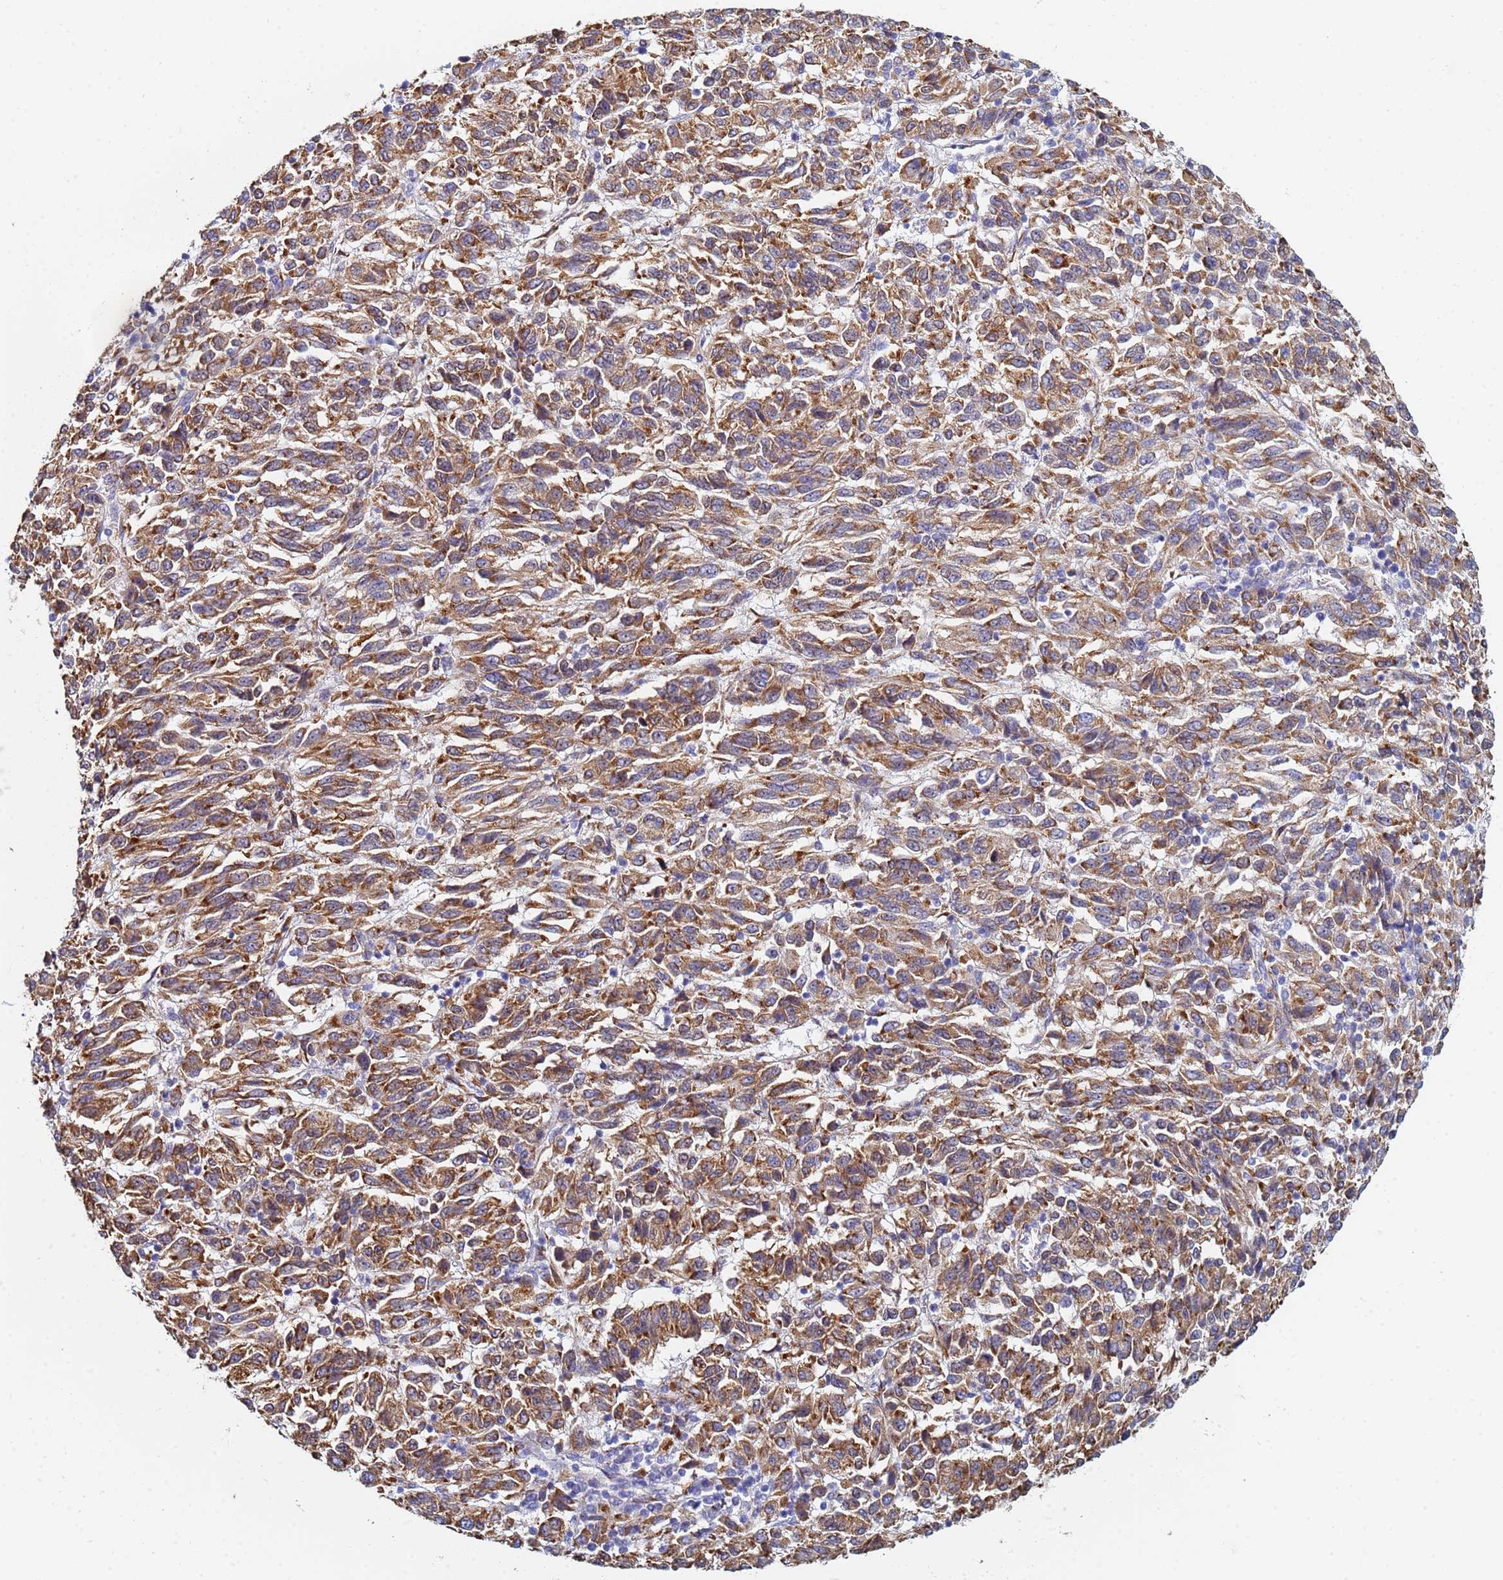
{"staining": {"intensity": "moderate", "quantity": ">75%", "location": "cytoplasmic/membranous"}, "tissue": "melanoma", "cell_type": "Tumor cells", "image_type": "cancer", "snomed": [{"axis": "morphology", "description": "Malignant melanoma, Metastatic site"}, {"axis": "topography", "description": "Lung"}], "caption": "Melanoma stained for a protein (brown) shows moderate cytoplasmic/membranous positive staining in about >75% of tumor cells.", "gene": "GDAP2", "patient": {"sex": "male", "age": 64}}